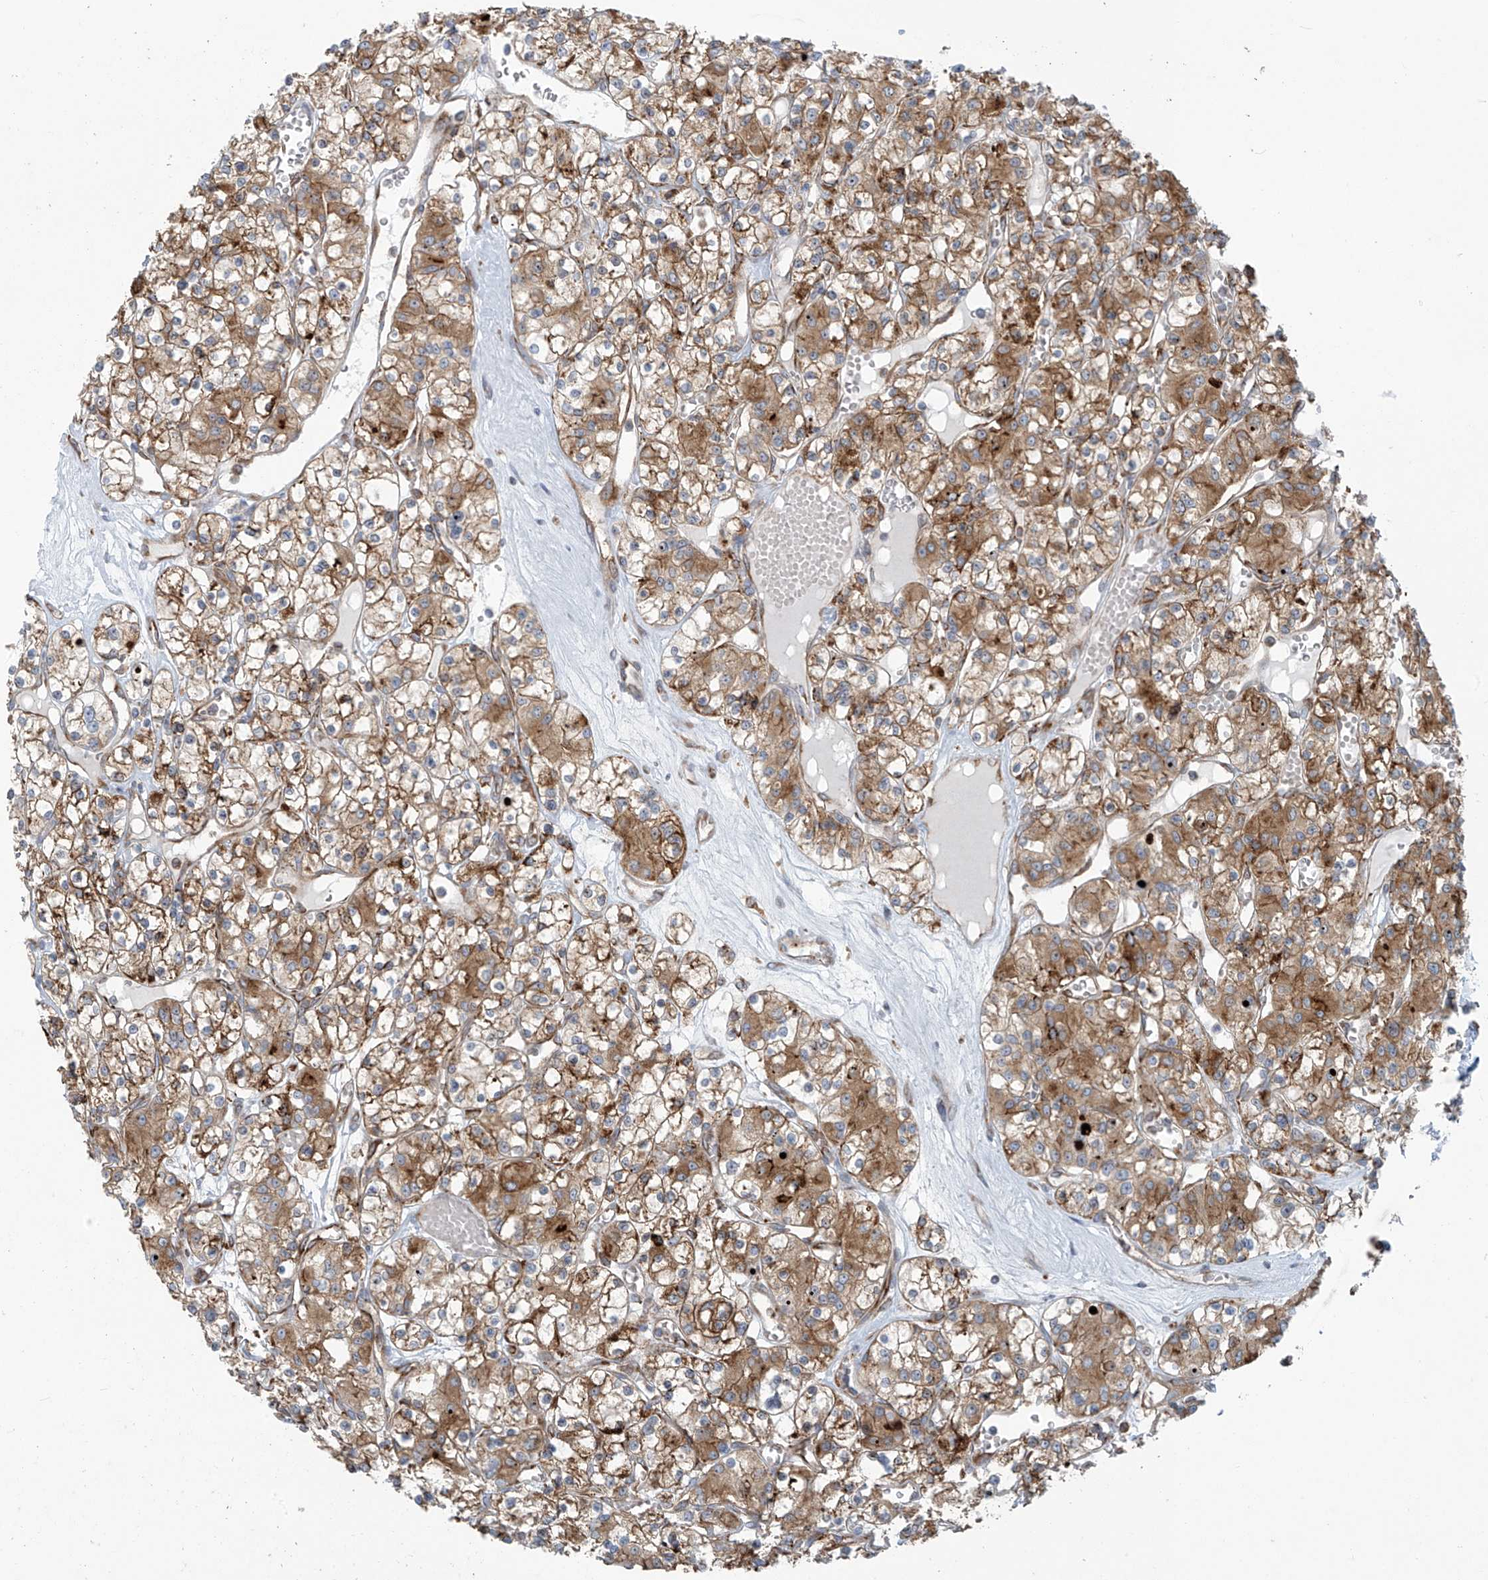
{"staining": {"intensity": "moderate", "quantity": ">75%", "location": "cytoplasmic/membranous"}, "tissue": "renal cancer", "cell_type": "Tumor cells", "image_type": "cancer", "snomed": [{"axis": "morphology", "description": "Adenocarcinoma, NOS"}, {"axis": "topography", "description": "Kidney"}], "caption": "Immunohistochemistry (IHC) micrograph of human renal adenocarcinoma stained for a protein (brown), which demonstrates medium levels of moderate cytoplasmic/membranous expression in about >75% of tumor cells.", "gene": "KATNIP", "patient": {"sex": "female", "age": 59}}